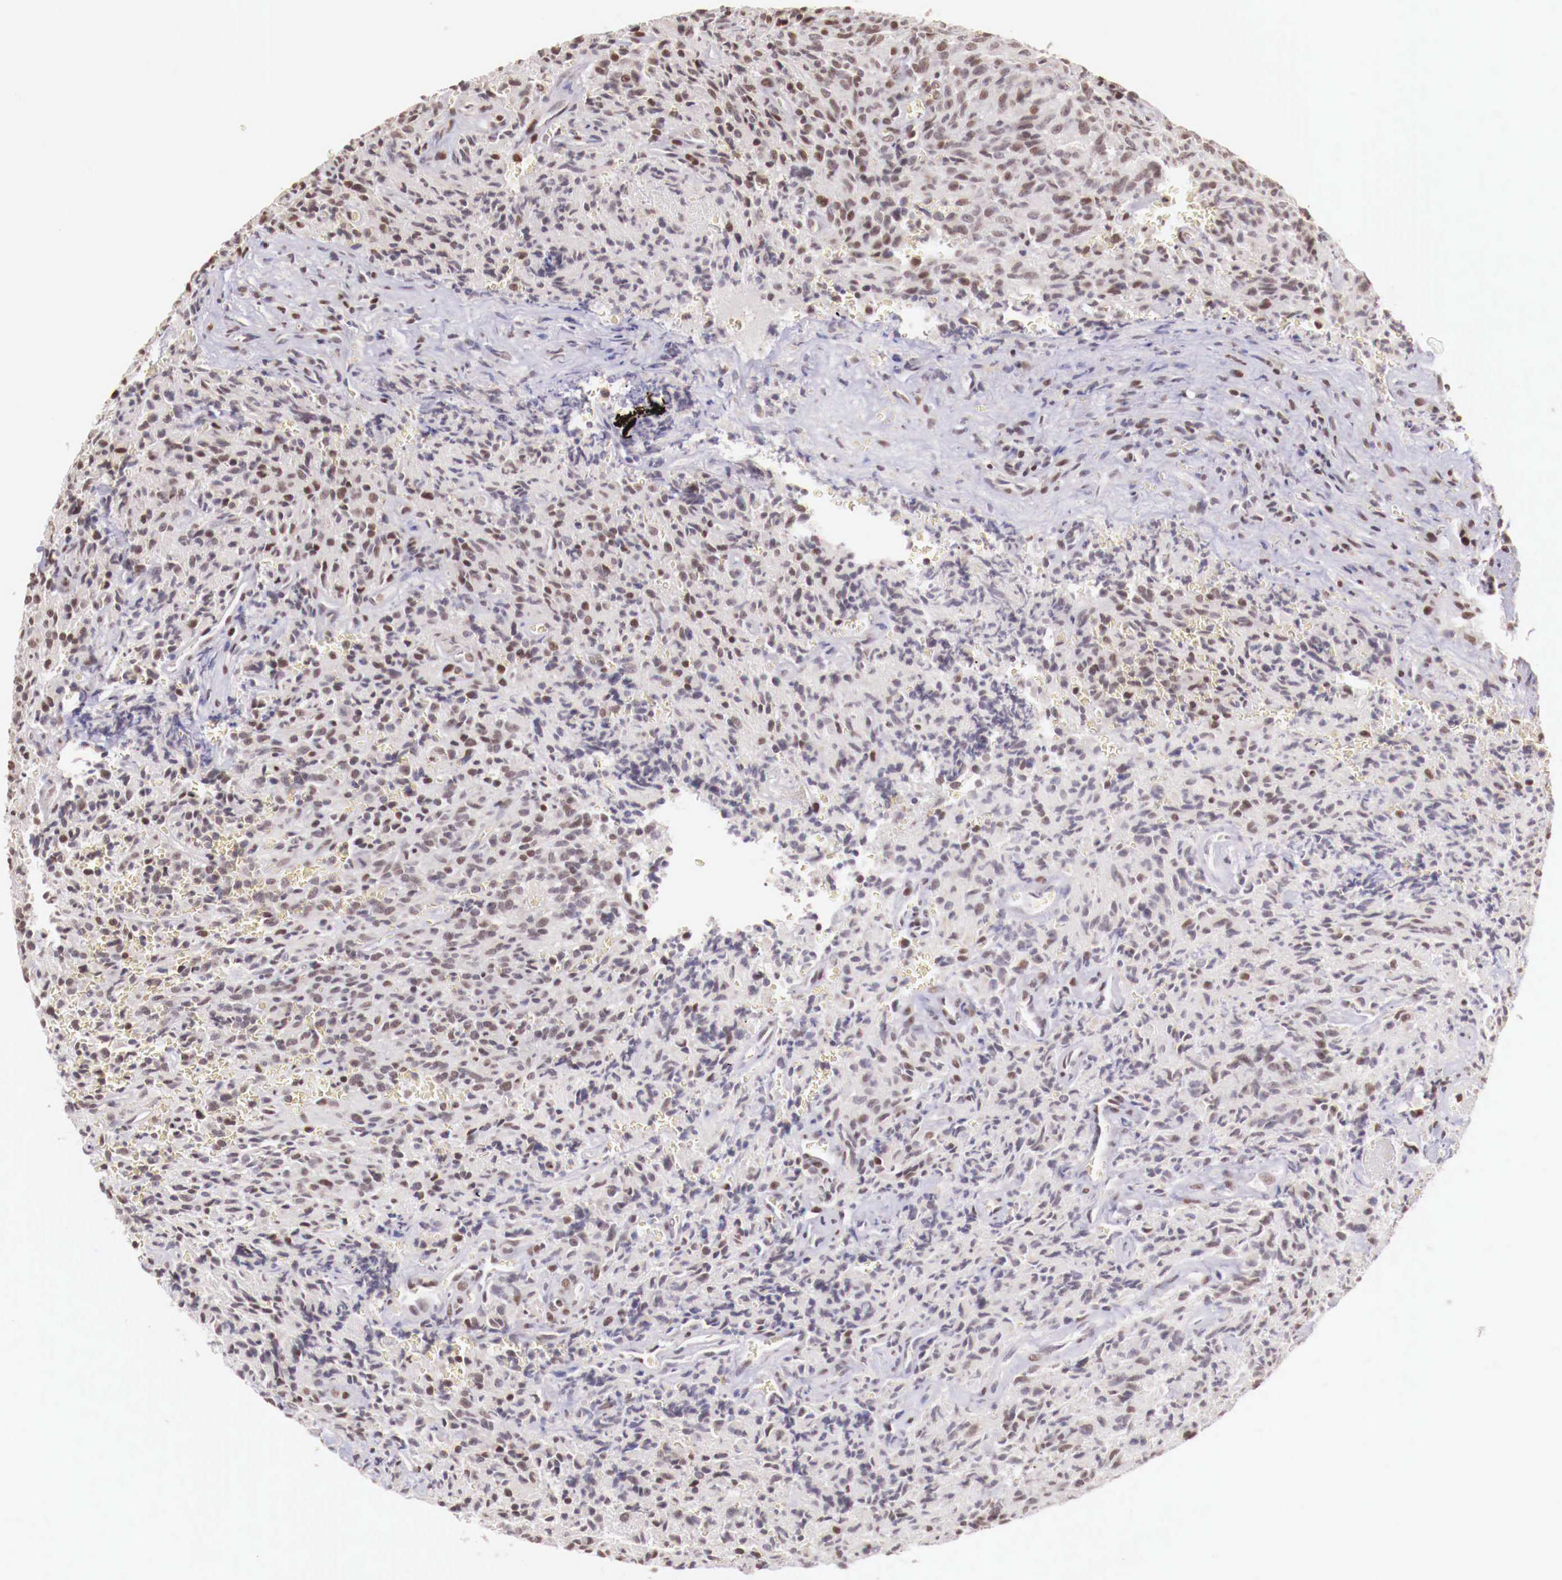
{"staining": {"intensity": "negative", "quantity": "none", "location": "none"}, "tissue": "glioma", "cell_type": "Tumor cells", "image_type": "cancer", "snomed": [{"axis": "morphology", "description": "Glioma, malignant, High grade"}, {"axis": "topography", "description": "Brain"}], "caption": "This is a image of immunohistochemistry (IHC) staining of glioma, which shows no positivity in tumor cells.", "gene": "SP1", "patient": {"sex": "male", "age": 56}}